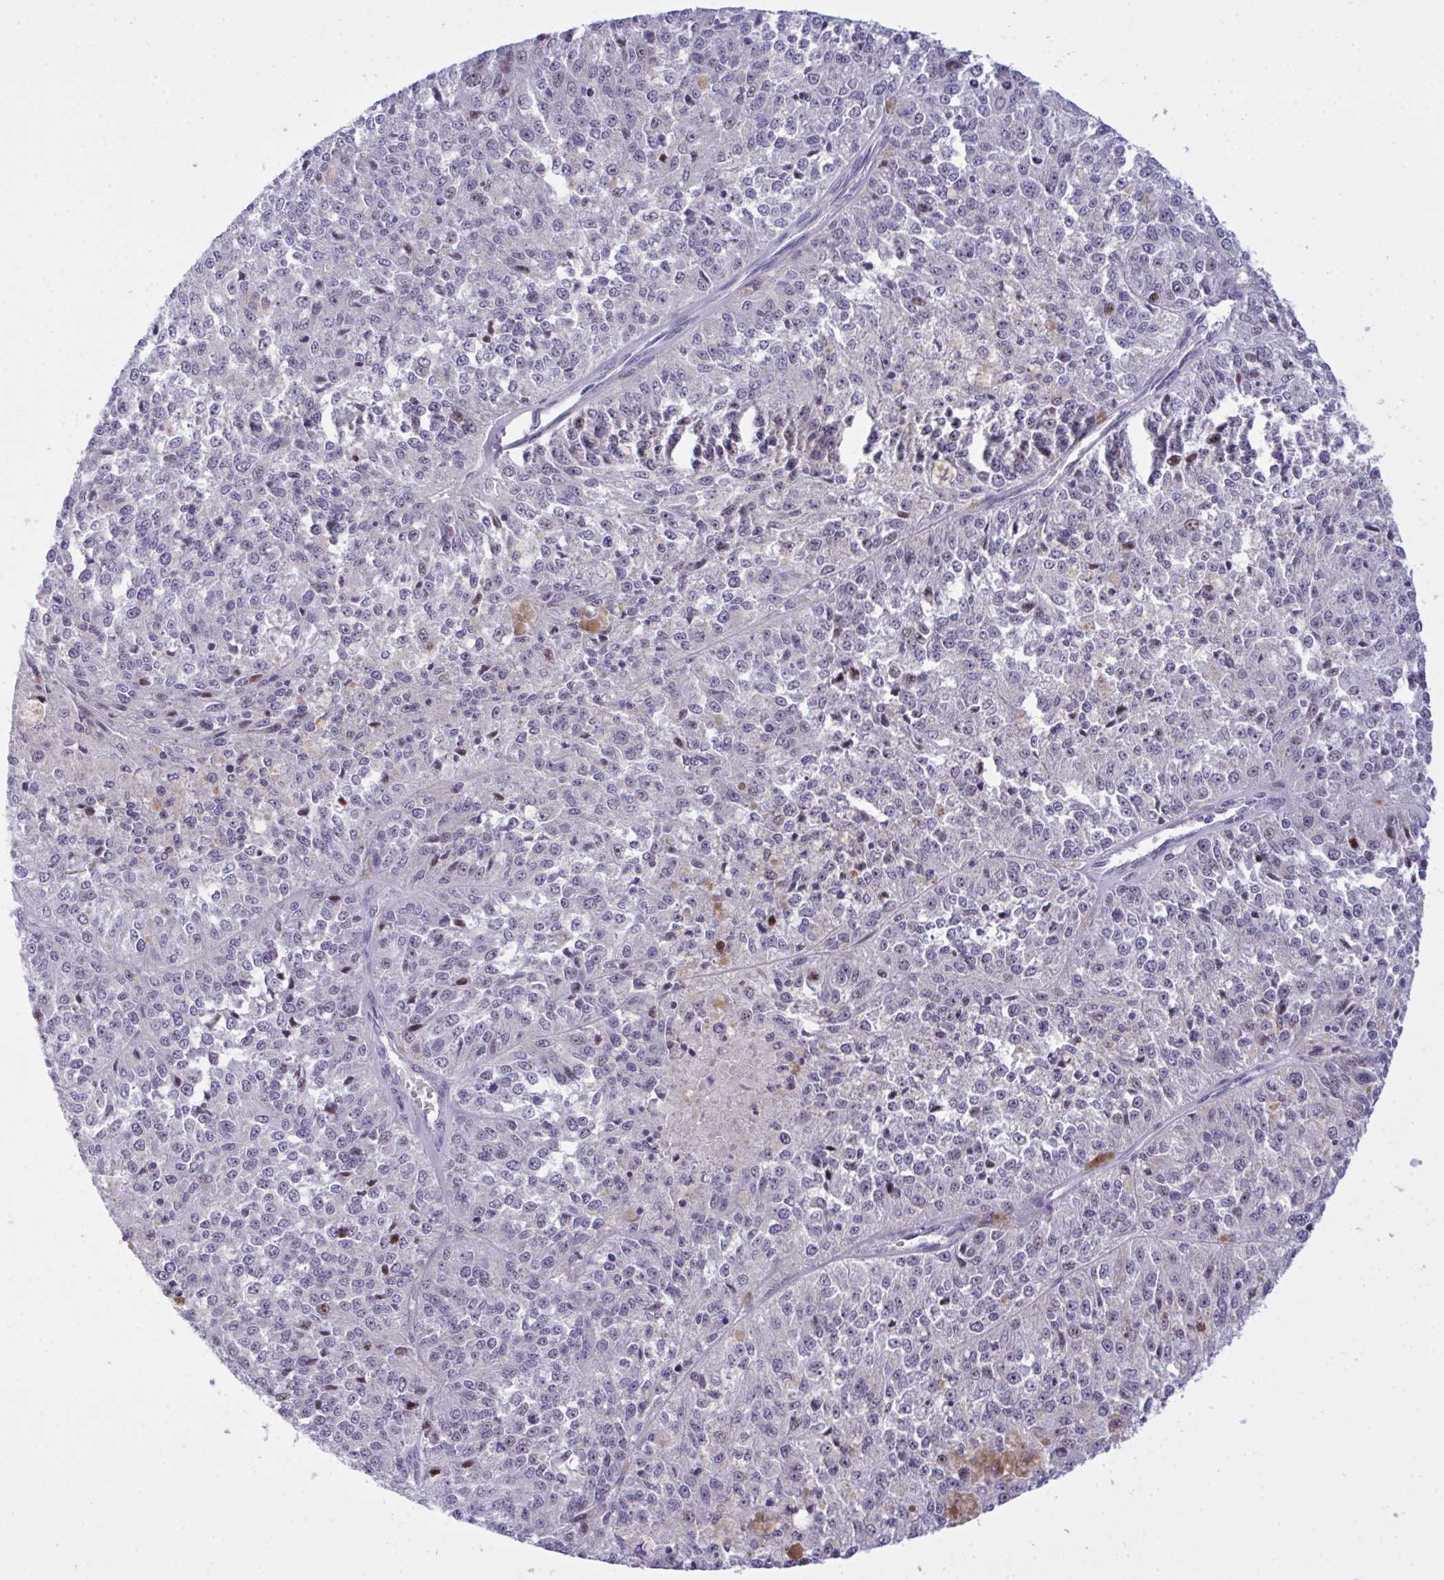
{"staining": {"intensity": "negative", "quantity": "none", "location": "none"}, "tissue": "melanoma", "cell_type": "Tumor cells", "image_type": "cancer", "snomed": [{"axis": "morphology", "description": "Malignant melanoma, Metastatic site"}, {"axis": "topography", "description": "Lymph node"}], "caption": "Immunohistochemical staining of human malignant melanoma (metastatic site) shows no significant staining in tumor cells.", "gene": "ZNF554", "patient": {"sex": "female", "age": 64}}